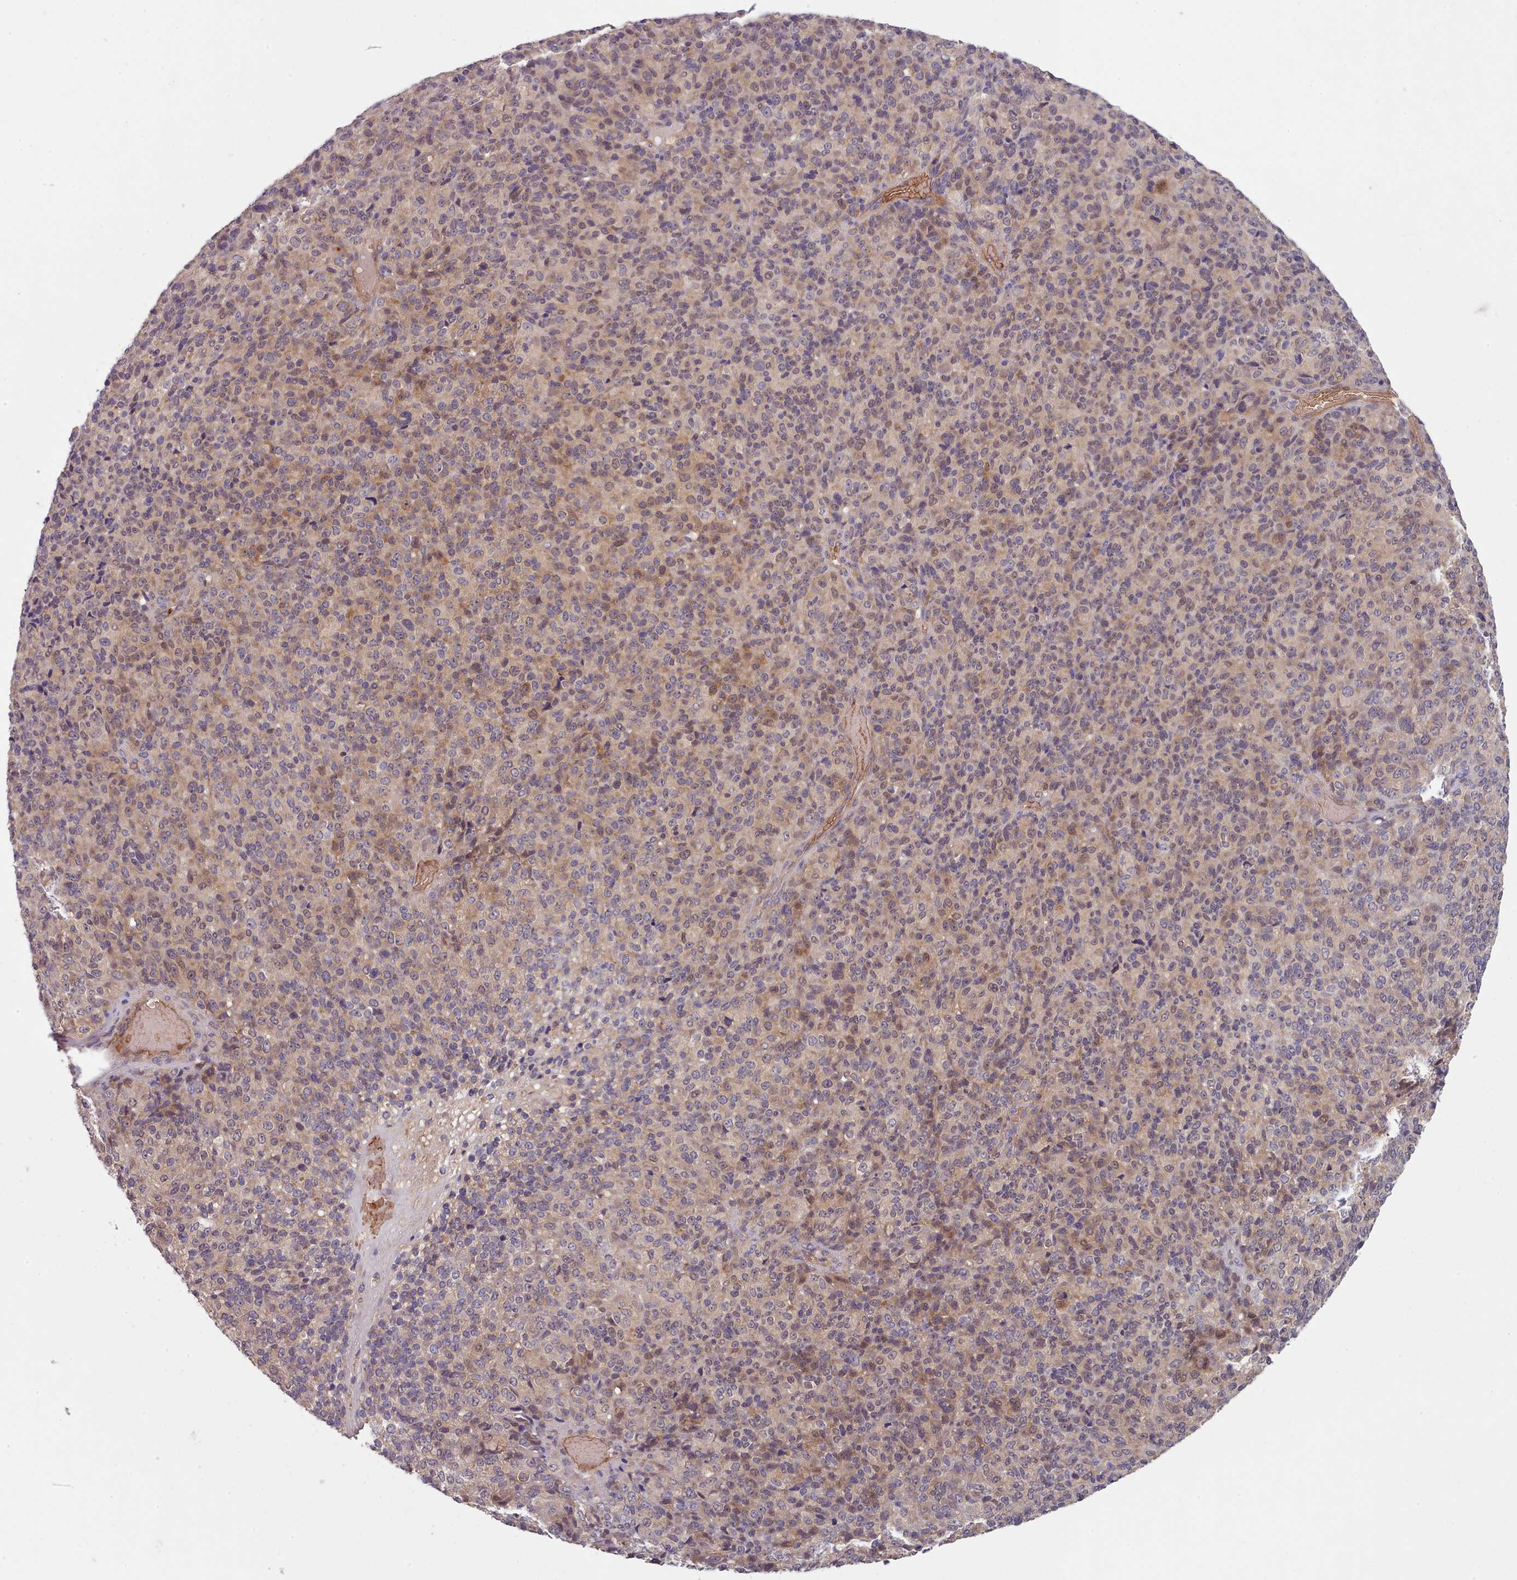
{"staining": {"intensity": "moderate", "quantity": "<25%", "location": "cytoplasmic/membranous,nuclear"}, "tissue": "melanoma", "cell_type": "Tumor cells", "image_type": "cancer", "snomed": [{"axis": "morphology", "description": "Malignant melanoma, Metastatic site"}, {"axis": "topography", "description": "Brain"}], "caption": "Human melanoma stained with a protein marker displays moderate staining in tumor cells.", "gene": "CLNS1A", "patient": {"sex": "female", "age": 56}}